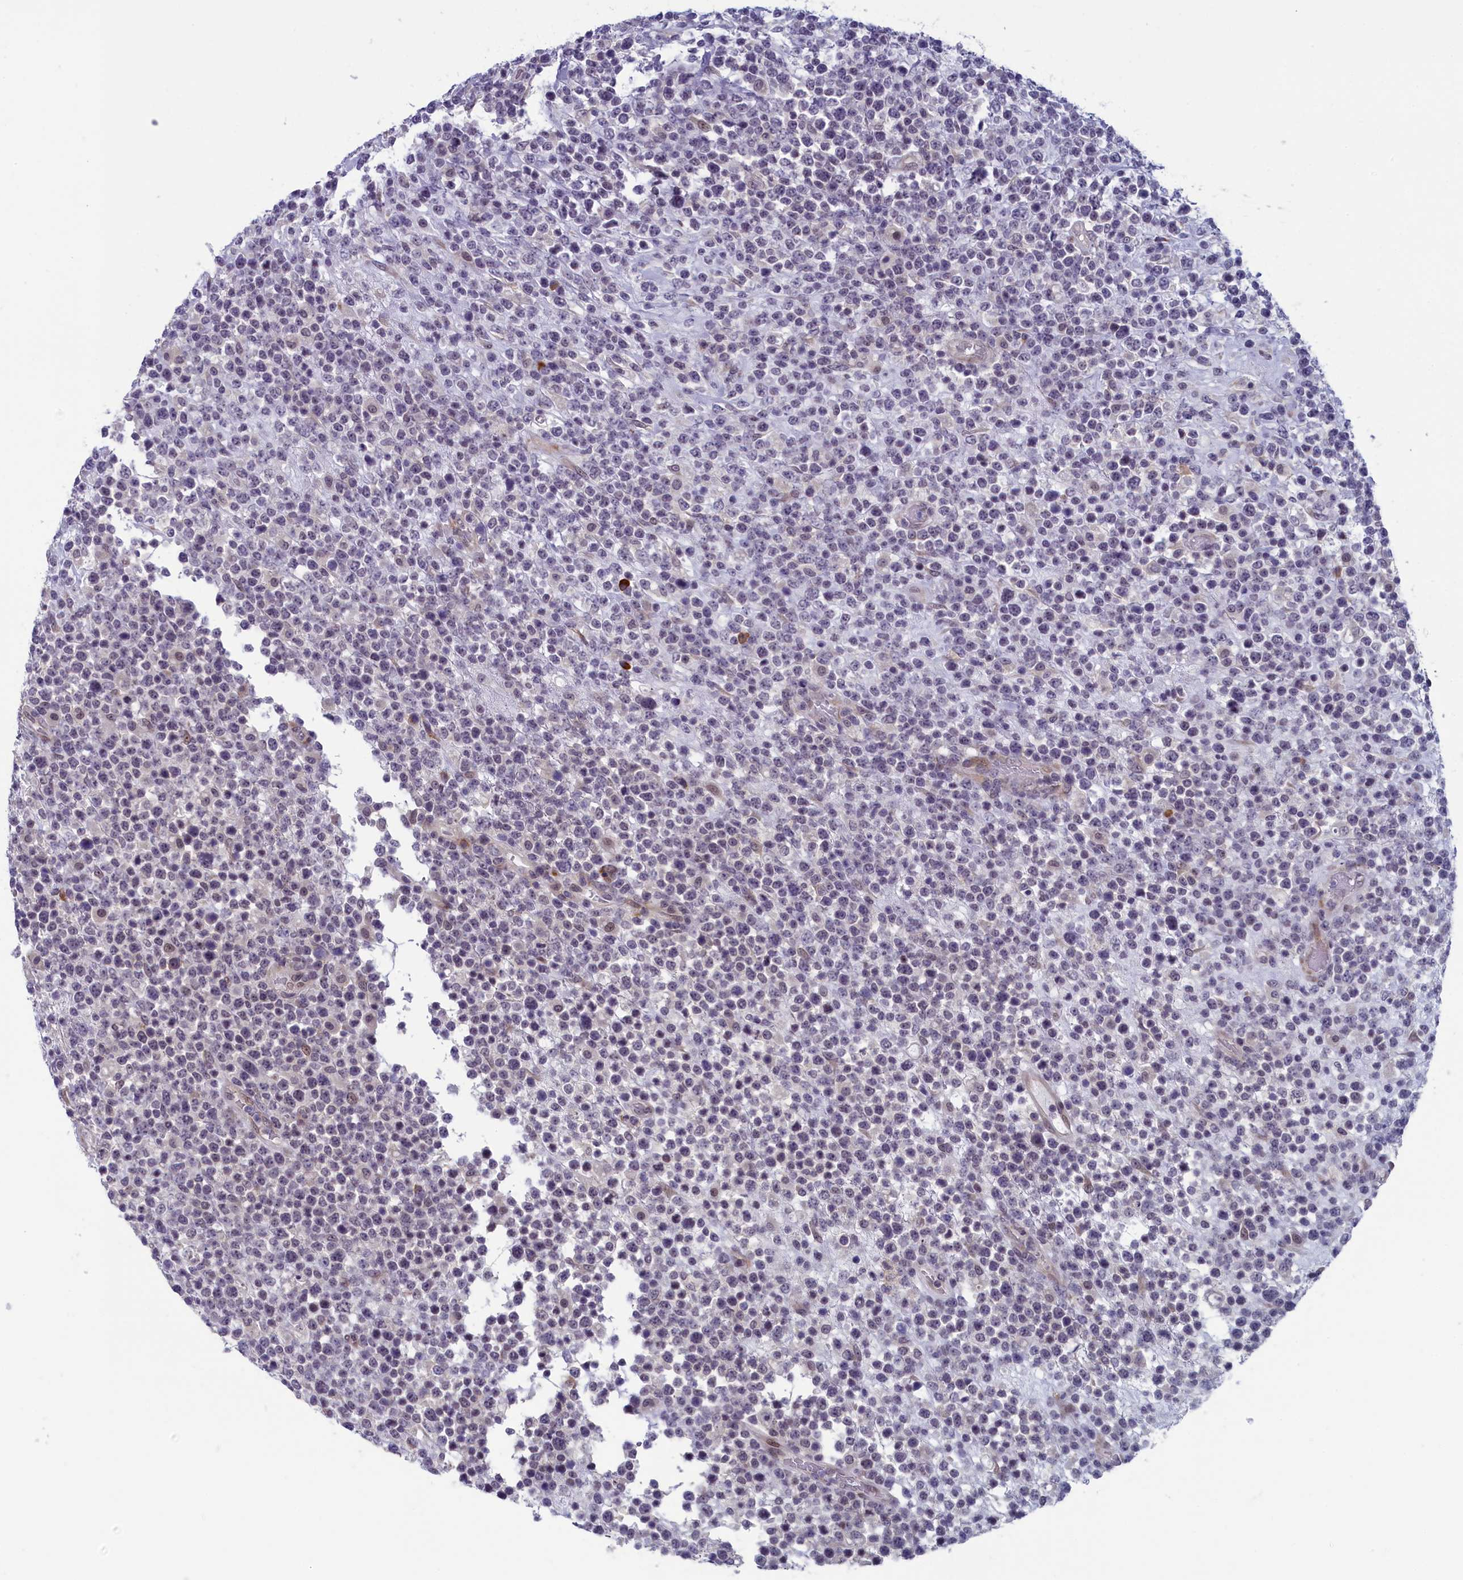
{"staining": {"intensity": "negative", "quantity": "none", "location": "none"}, "tissue": "lymphoma", "cell_type": "Tumor cells", "image_type": "cancer", "snomed": [{"axis": "morphology", "description": "Malignant lymphoma, non-Hodgkin's type, High grade"}, {"axis": "topography", "description": "Colon"}], "caption": "The micrograph exhibits no staining of tumor cells in lymphoma. (Immunohistochemistry, brightfield microscopy, high magnification).", "gene": "CNEP1R1", "patient": {"sex": "female", "age": 53}}